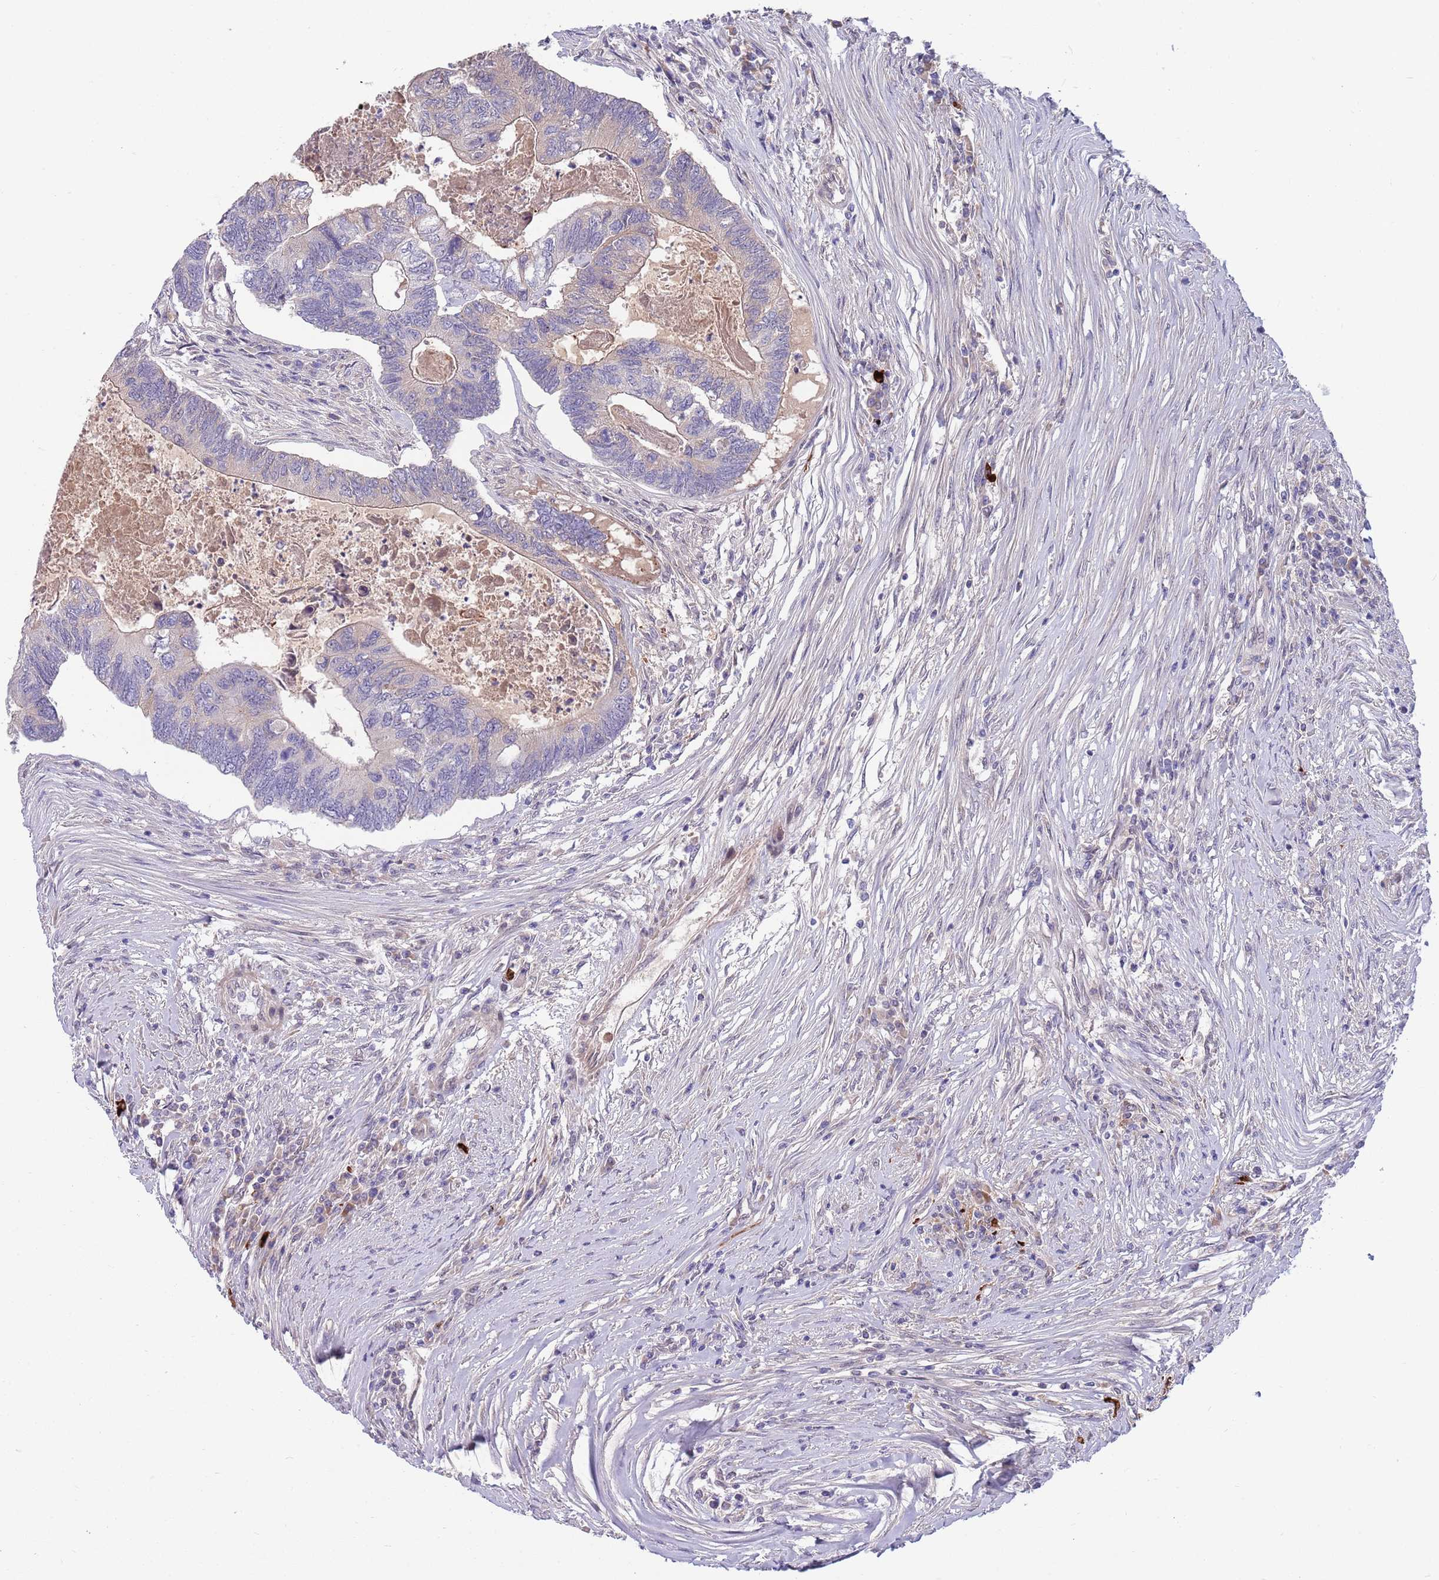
{"staining": {"intensity": "negative", "quantity": "none", "location": "none"}, "tissue": "colorectal cancer", "cell_type": "Tumor cells", "image_type": "cancer", "snomed": [{"axis": "morphology", "description": "Adenocarcinoma, NOS"}, {"axis": "topography", "description": "Colon"}], "caption": "Tumor cells are negative for protein expression in human colorectal cancer (adenocarcinoma). (DAB (3,3'-diaminobenzidine) immunohistochemistry (IHC) visualized using brightfield microscopy, high magnification).", "gene": "NLRP6", "patient": {"sex": "female", "age": 67}}